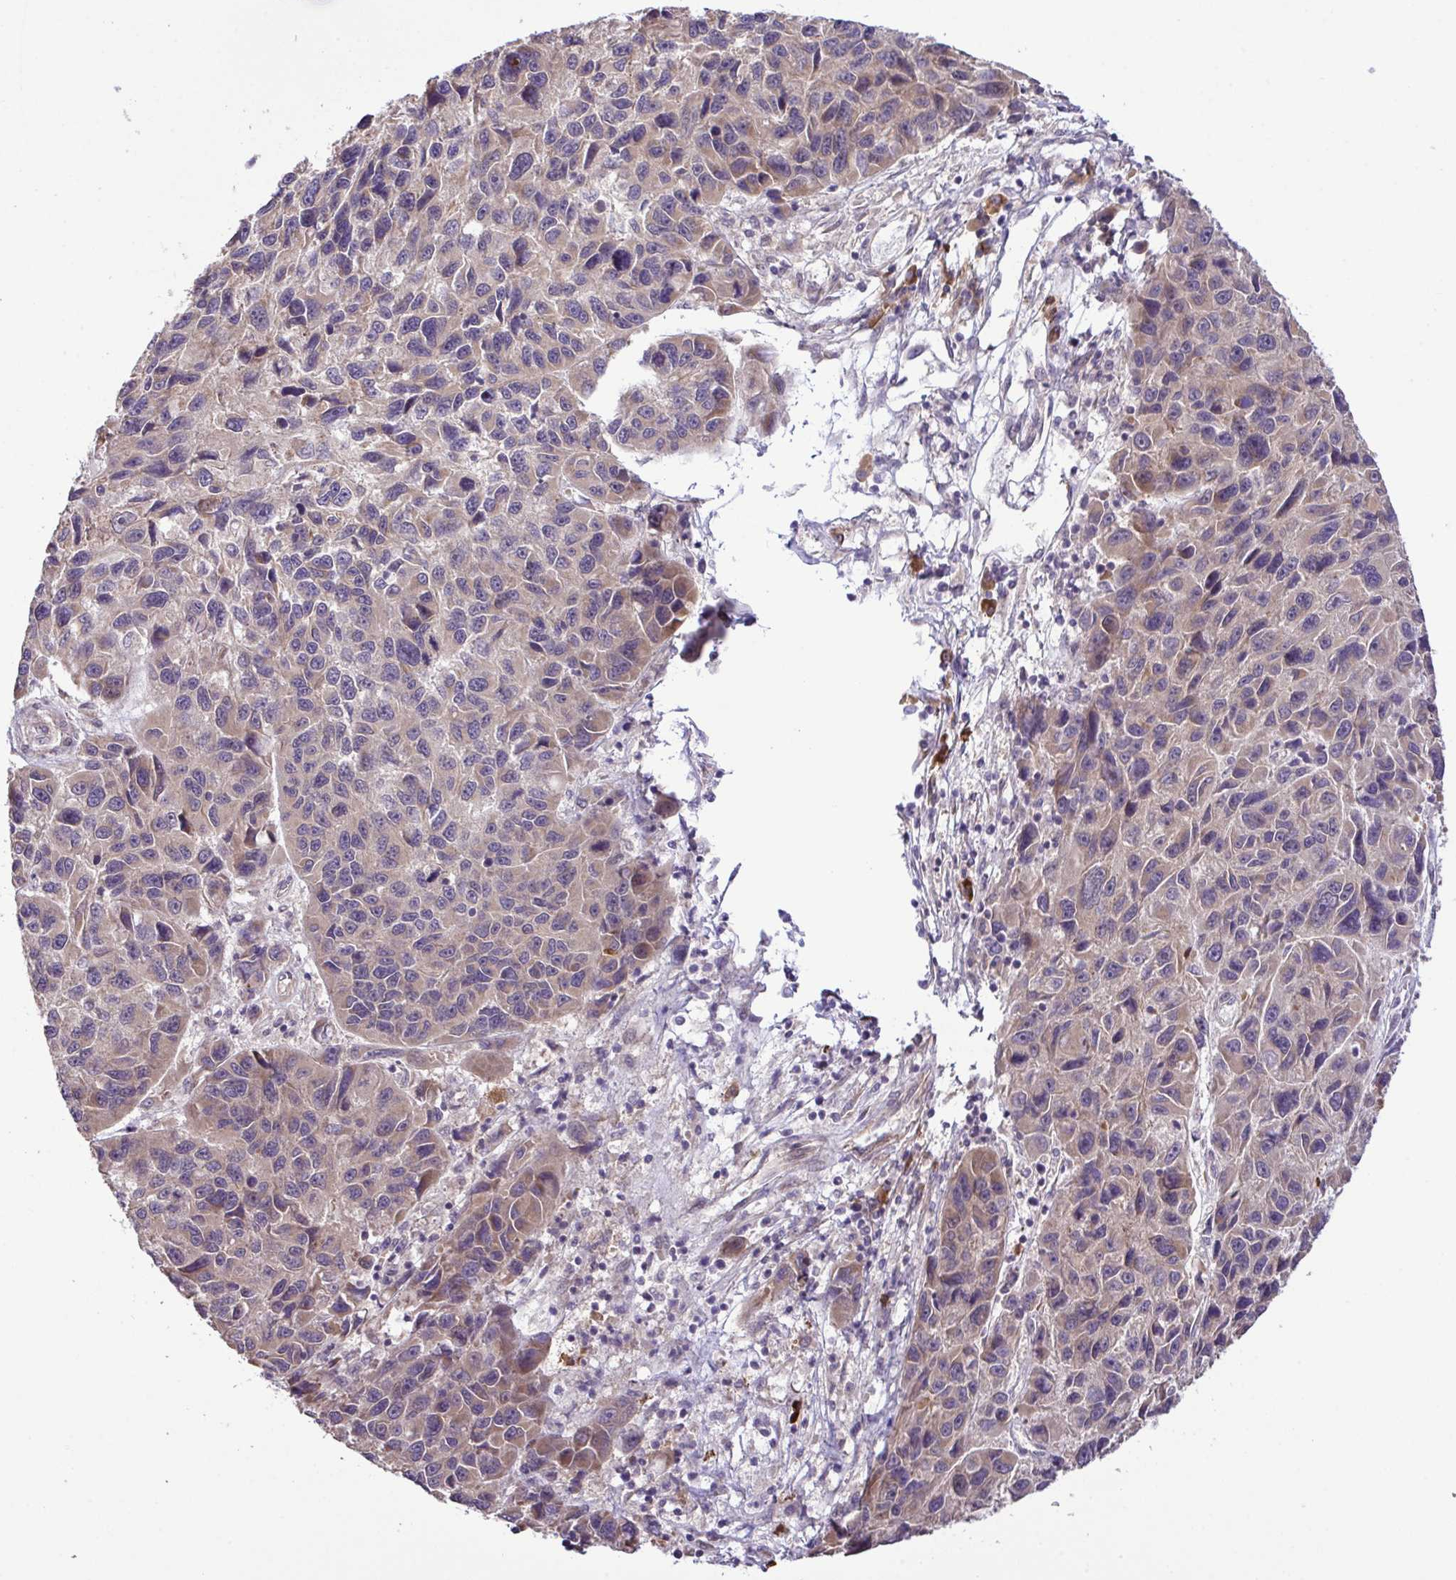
{"staining": {"intensity": "weak", "quantity": "<25%", "location": "cytoplasmic/membranous"}, "tissue": "melanoma", "cell_type": "Tumor cells", "image_type": "cancer", "snomed": [{"axis": "morphology", "description": "Malignant melanoma, NOS"}, {"axis": "topography", "description": "Skin"}], "caption": "Human malignant melanoma stained for a protein using immunohistochemistry exhibits no staining in tumor cells.", "gene": "CMPK1", "patient": {"sex": "male", "age": 53}}